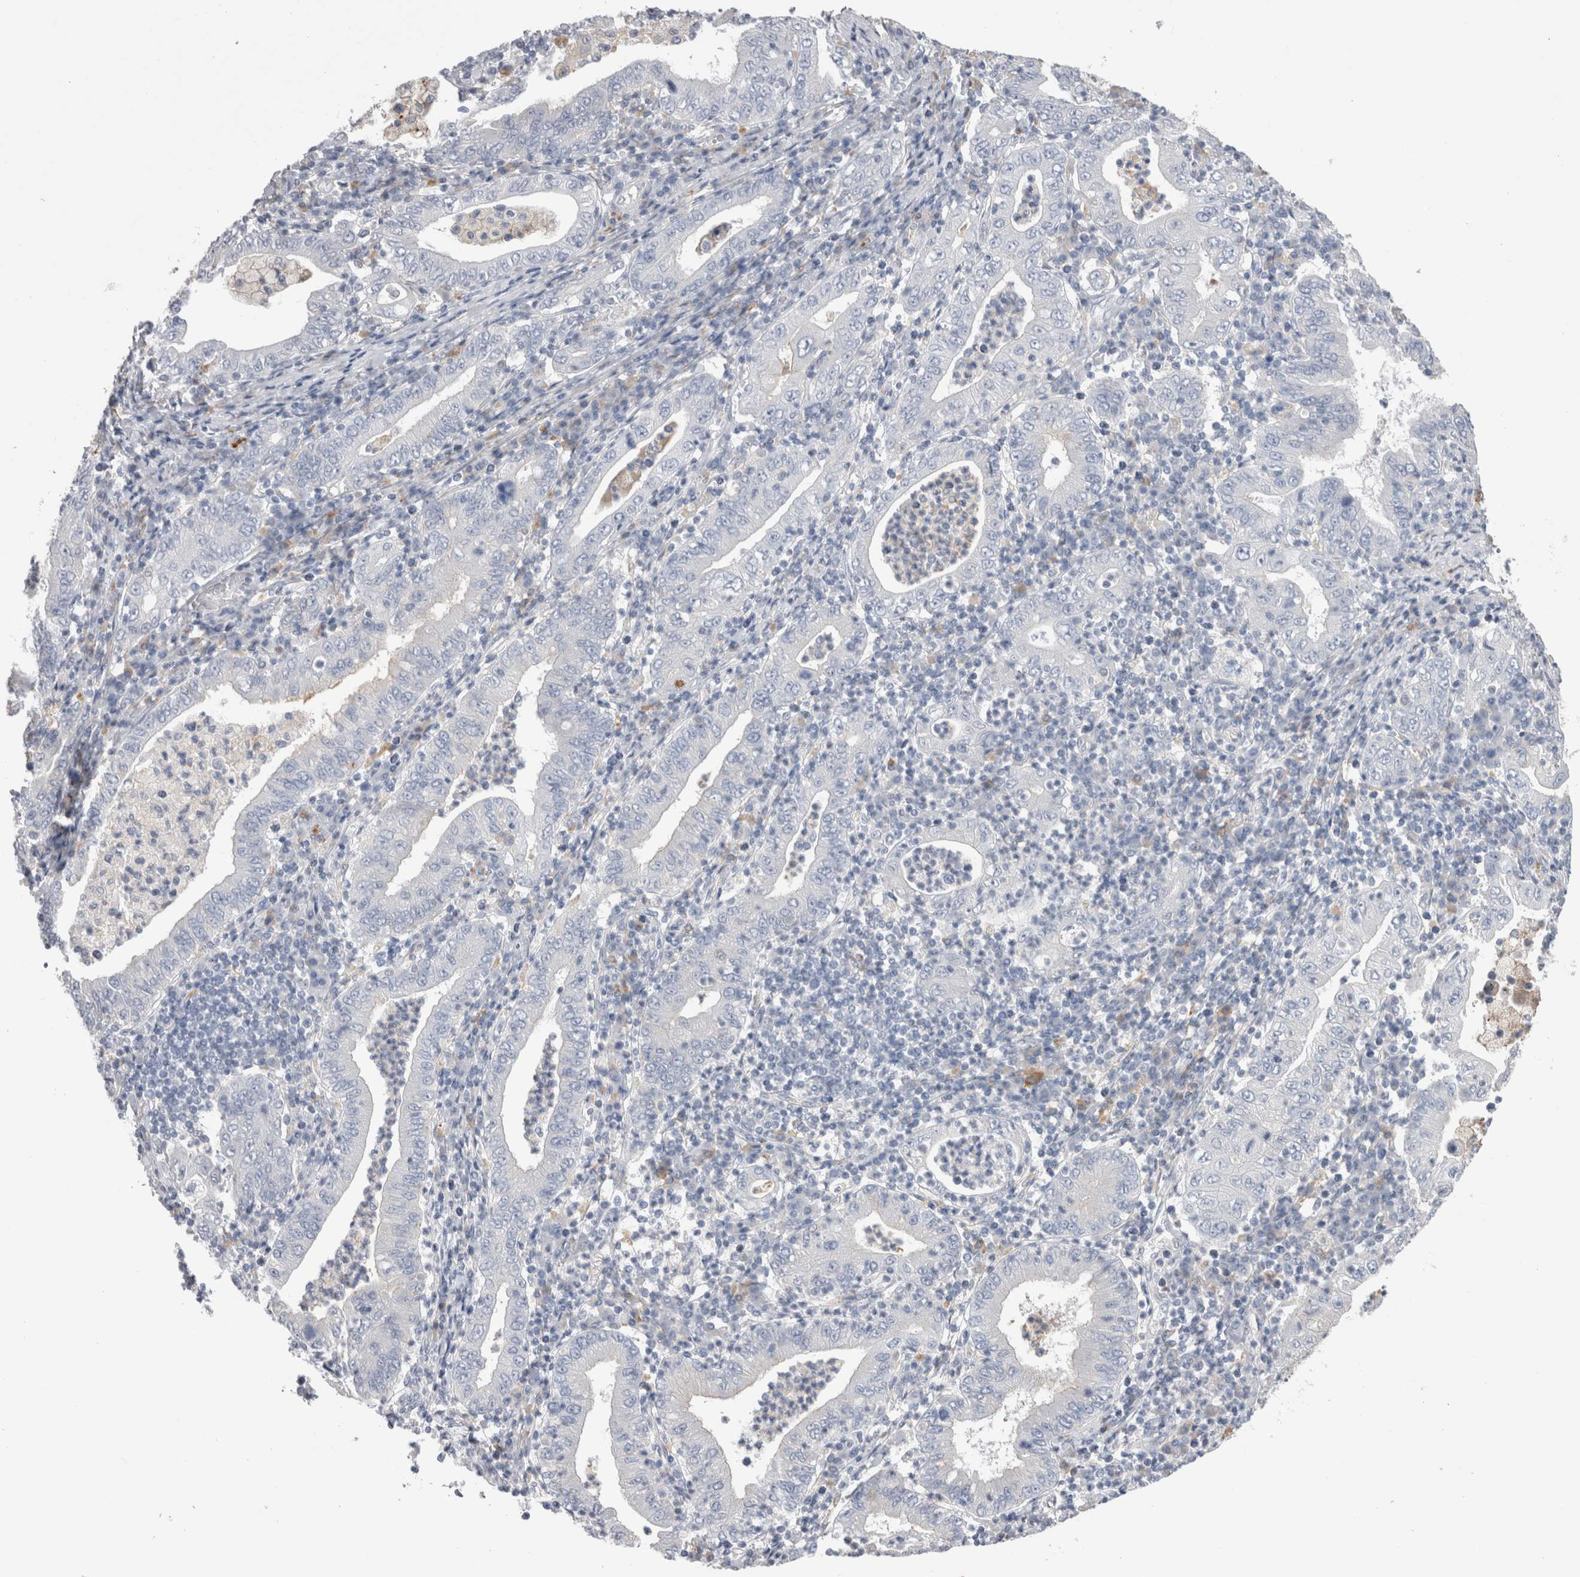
{"staining": {"intensity": "negative", "quantity": "none", "location": "none"}, "tissue": "stomach cancer", "cell_type": "Tumor cells", "image_type": "cancer", "snomed": [{"axis": "morphology", "description": "Normal tissue, NOS"}, {"axis": "morphology", "description": "Adenocarcinoma, NOS"}, {"axis": "topography", "description": "Esophagus"}, {"axis": "topography", "description": "Stomach, upper"}, {"axis": "topography", "description": "Peripheral nerve tissue"}], "caption": "DAB (3,3'-diaminobenzidine) immunohistochemical staining of stomach cancer (adenocarcinoma) shows no significant expression in tumor cells.", "gene": "EPDR1", "patient": {"sex": "male", "age": 62}}